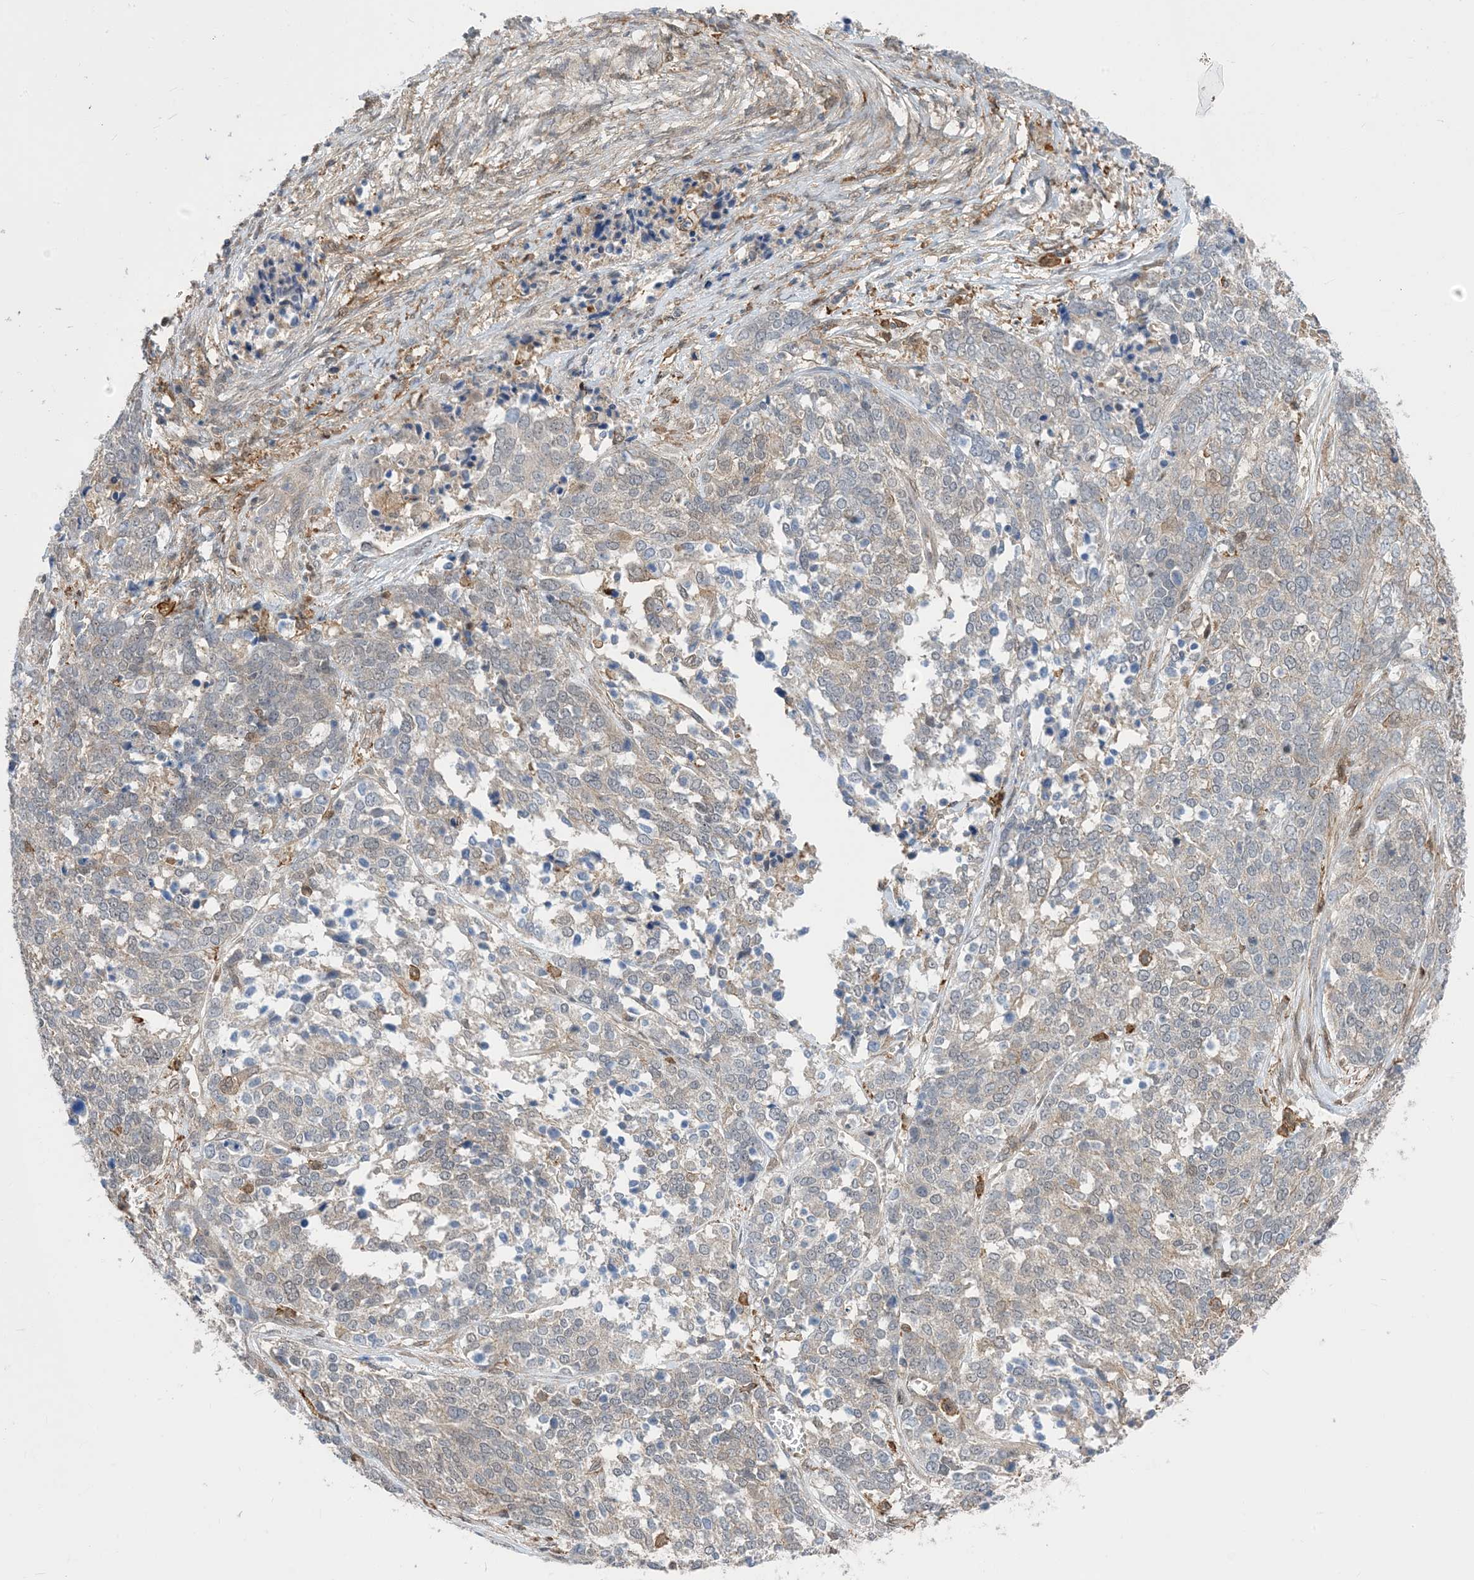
{"staining": {"intensity": "negative", "quantity": "none", "location": "none"}, "tissue": "ovarian cancer", "cell_type": "Tumor cells", "image_type": "cancer", "snomed": [{"axis": "morphology", "description": "Cystadenocarcinoma, serous, NOS"}, {"axis": "topography", "description": "Ovary"}], "caption": "A high-resolution photomicrograph shows IHC staining of serous cystadenocarcinoma (ovarian), which shows no significant positivity in tumor cells.", "gene": "HS1BP3", "patient": {"sex": "female", "age": 44}}